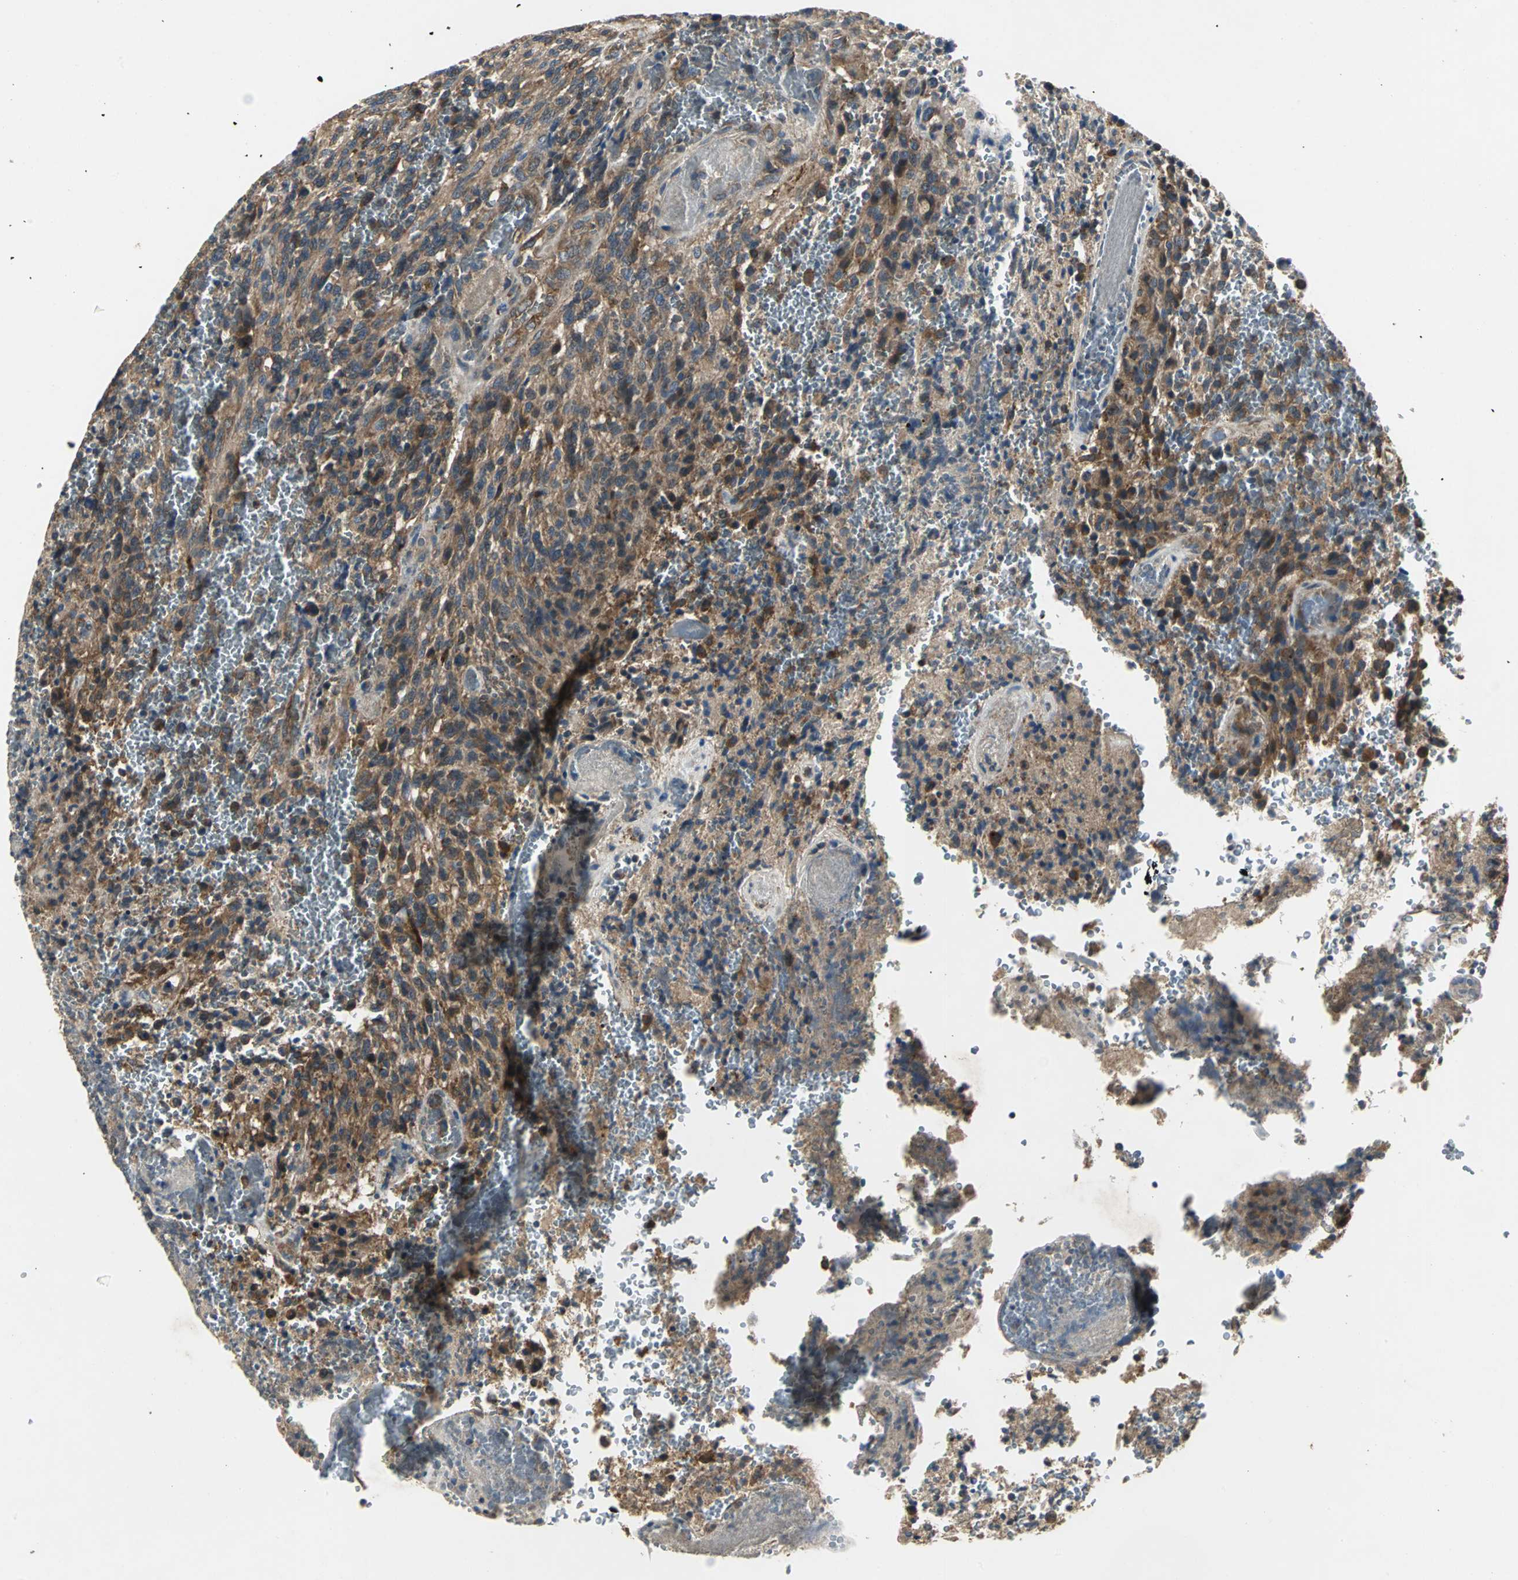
{"staining": {"intensity": "moderate", "quantity": ">75%", "location": "cytoplasmic/membranous"}, "tissue": "glioma", "cell_type": "Tumor cells", "image_type": "cancer", "snomed": [{"axis": "morphology", "description": "Normal tissue, NOS"}, {"axis": "morphology", "description": "Glioma, malignant, High grade"}, {"axis": "topography", "description": "Cerebral cortex"}], "caption": "Glioma tissue reveals moderate cytoplasmic/membranous positivity in about >75% of tumor cells", "gene": "IRF3", "patient": {"sex": "male", "age": 56}}